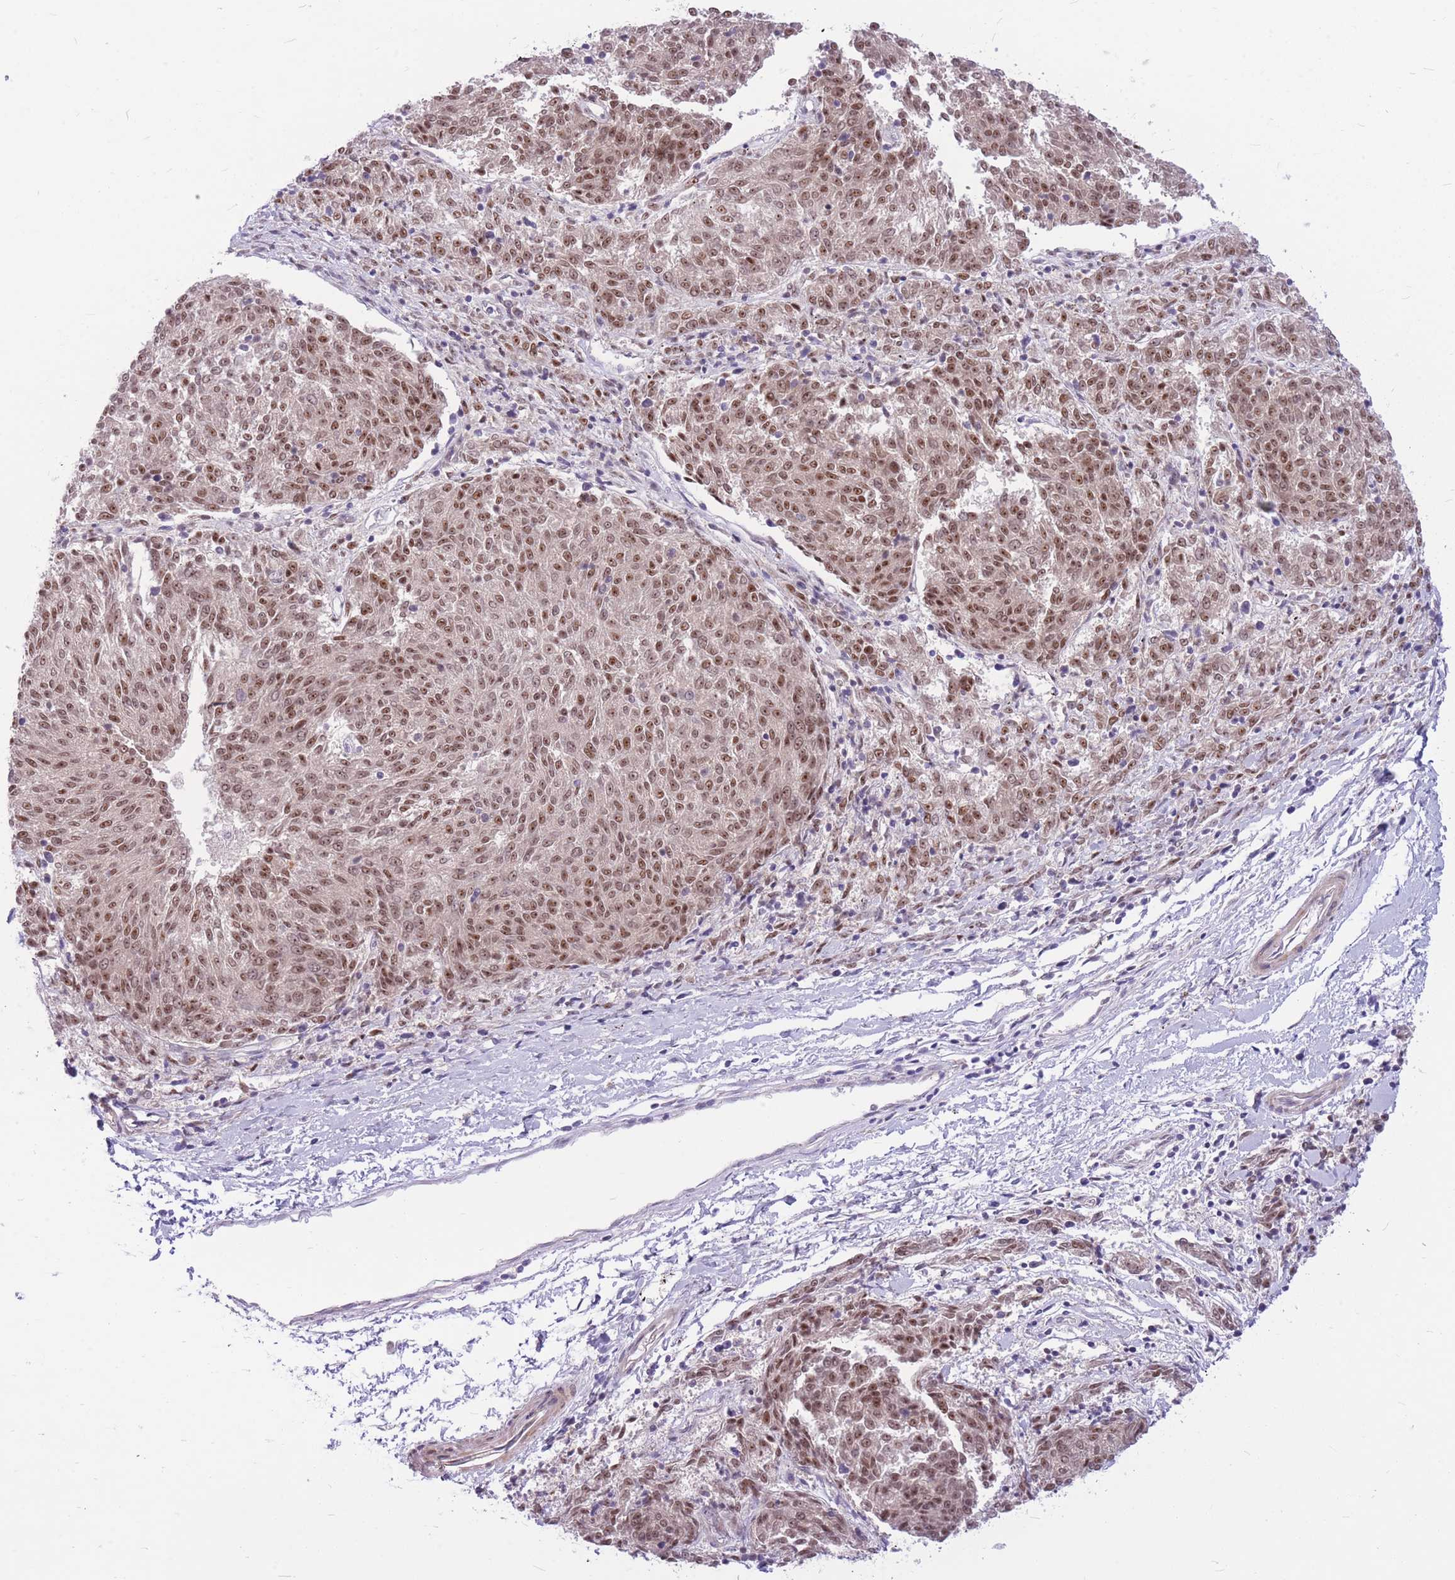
{"staining": {"intensity": "moderate", "quantity": ">75%", "location": "nuclear"}, "tissue": "melanoma", "cell_type": "Tumor cells", "image_type": "cancer", "snomed": [{"axis": "morphology", "description": "Malignant melanoma, NOS"}, {"axis": "topography", "description": "Skin"}], "caption": "Immunohistochemistry (DAB) staining of human malignant melanoma displays moderate nuclear protein staining in approximately >75% of tumor cells. The staining was performed using DAB, with brown indicating positive protein expression. Nuclei are stained blue with hematoxylin.", "gene": "ERCC2", "patient": {"sex": "female", "age": 72}}